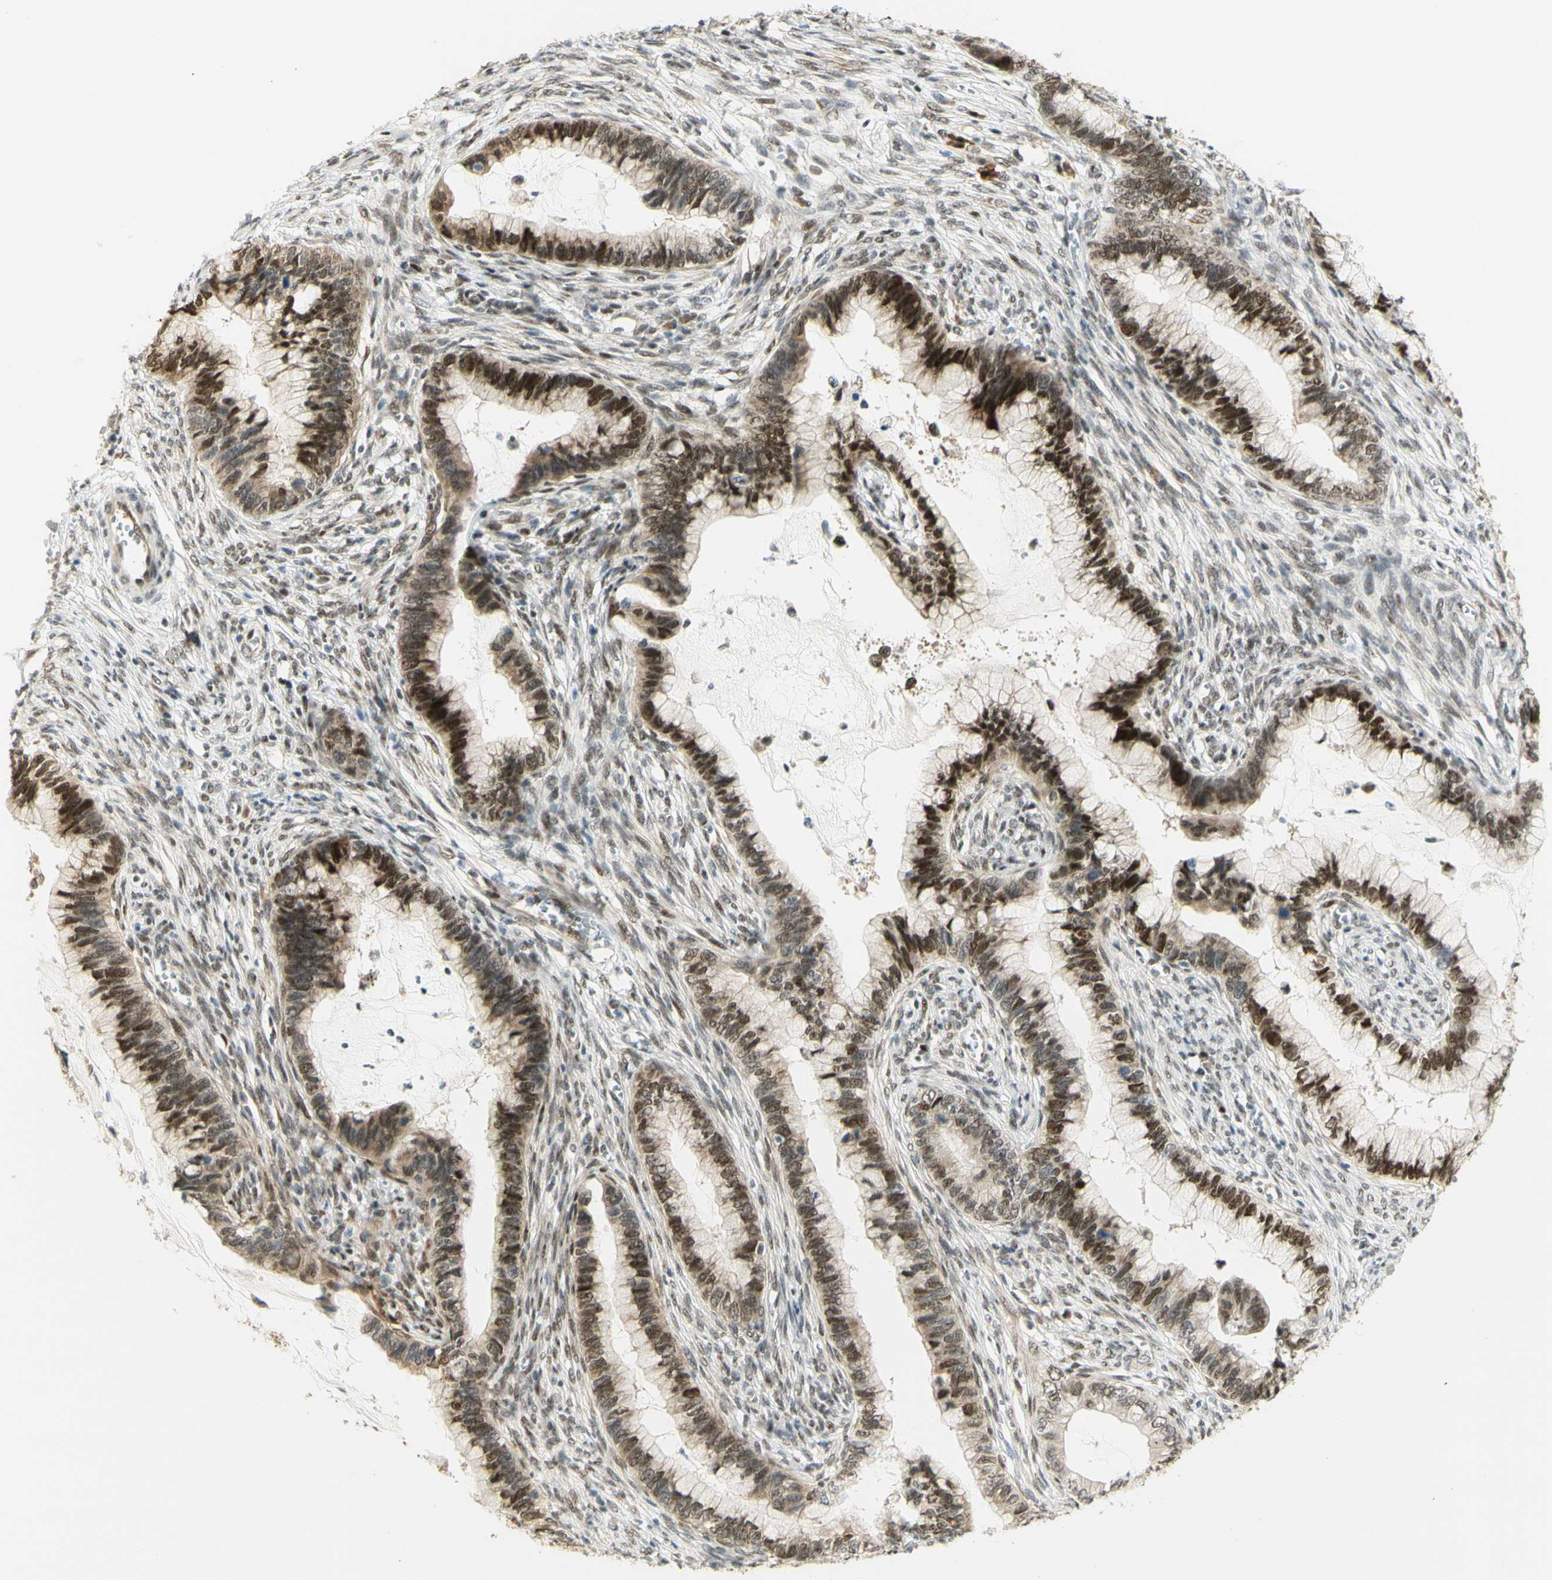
{"staining": {"intensity": "moderate", "quantity": ">75%", "location": "nuclear"}, "tissue": "cervical cancer", "cell_type": "Tumor cells", "image_type": "cancer", "snomed": [{"axis": "morphology", "description": "Adenocarcinoma, NOS"}, {"axis": "topography", "description": "Cervix"}], "caption": "Tumor cells exhibit medium levels of moderate nuclear staining in approximately >75% of cells in cervical cancer (adenocarcinoma).", "gene": "DDX1", "patient": {"sex": "female", "age": 44}}